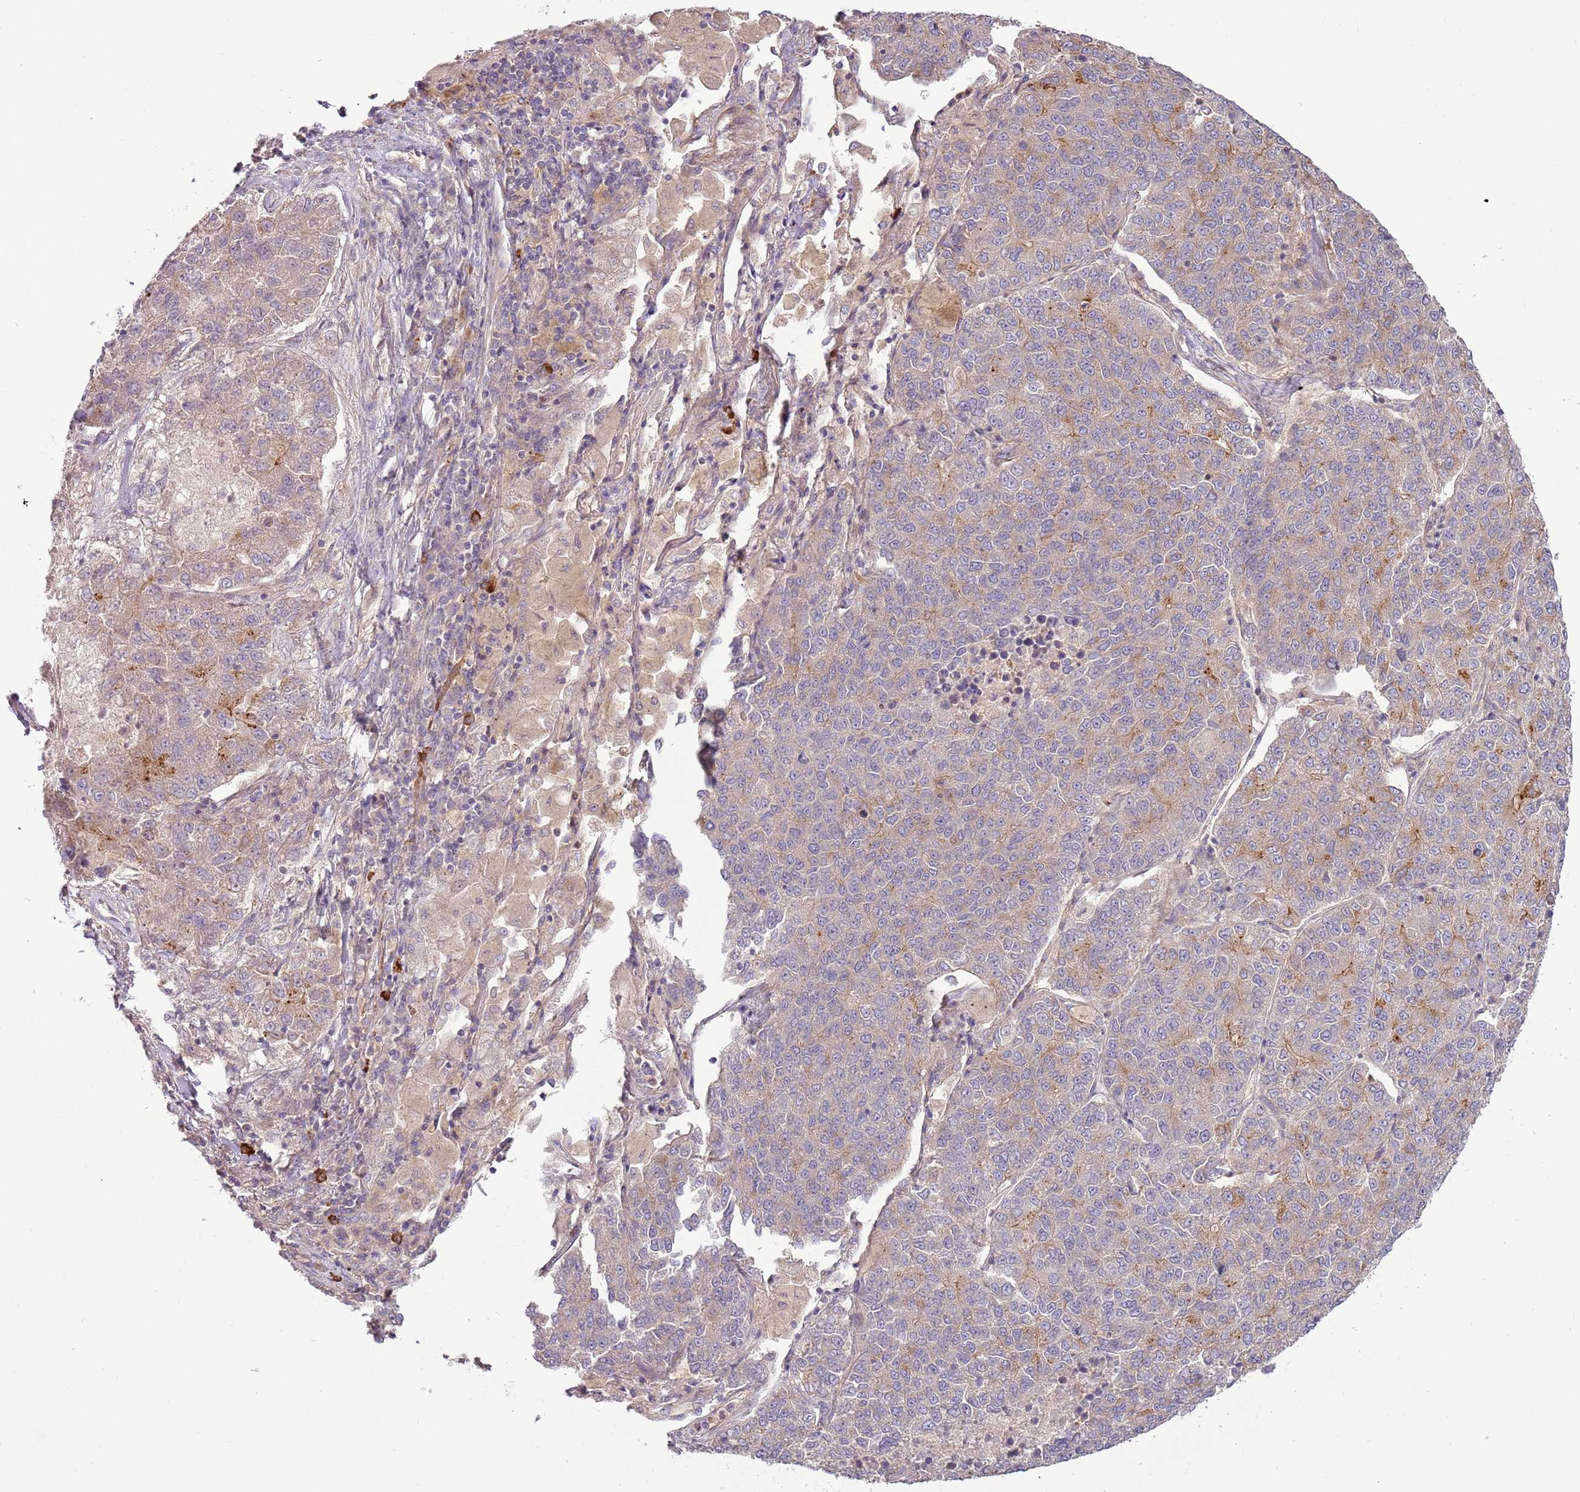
{"staining": {"intensity": "moderate", "quantity": "<25%", "location": "cytoplasmic/membranous"}, "tissue": "lung cancer", "cell_type": "Tumor cells", "image_type": "cancer", "snomed": [{"axis": "morphology", "description": "Adenocarcinoma, NOS"}, {"axis": "topography", "description": "Lung"}], "caption": "A high-resolution photomicrograph shows immunohistochemistry staining of lung cancer, which displays moderate cytoplasmic/membranous staining in approximately <25% of tumor cells.", "gene": "RNF128", "patient": {"sex": "male", "age": 49}}